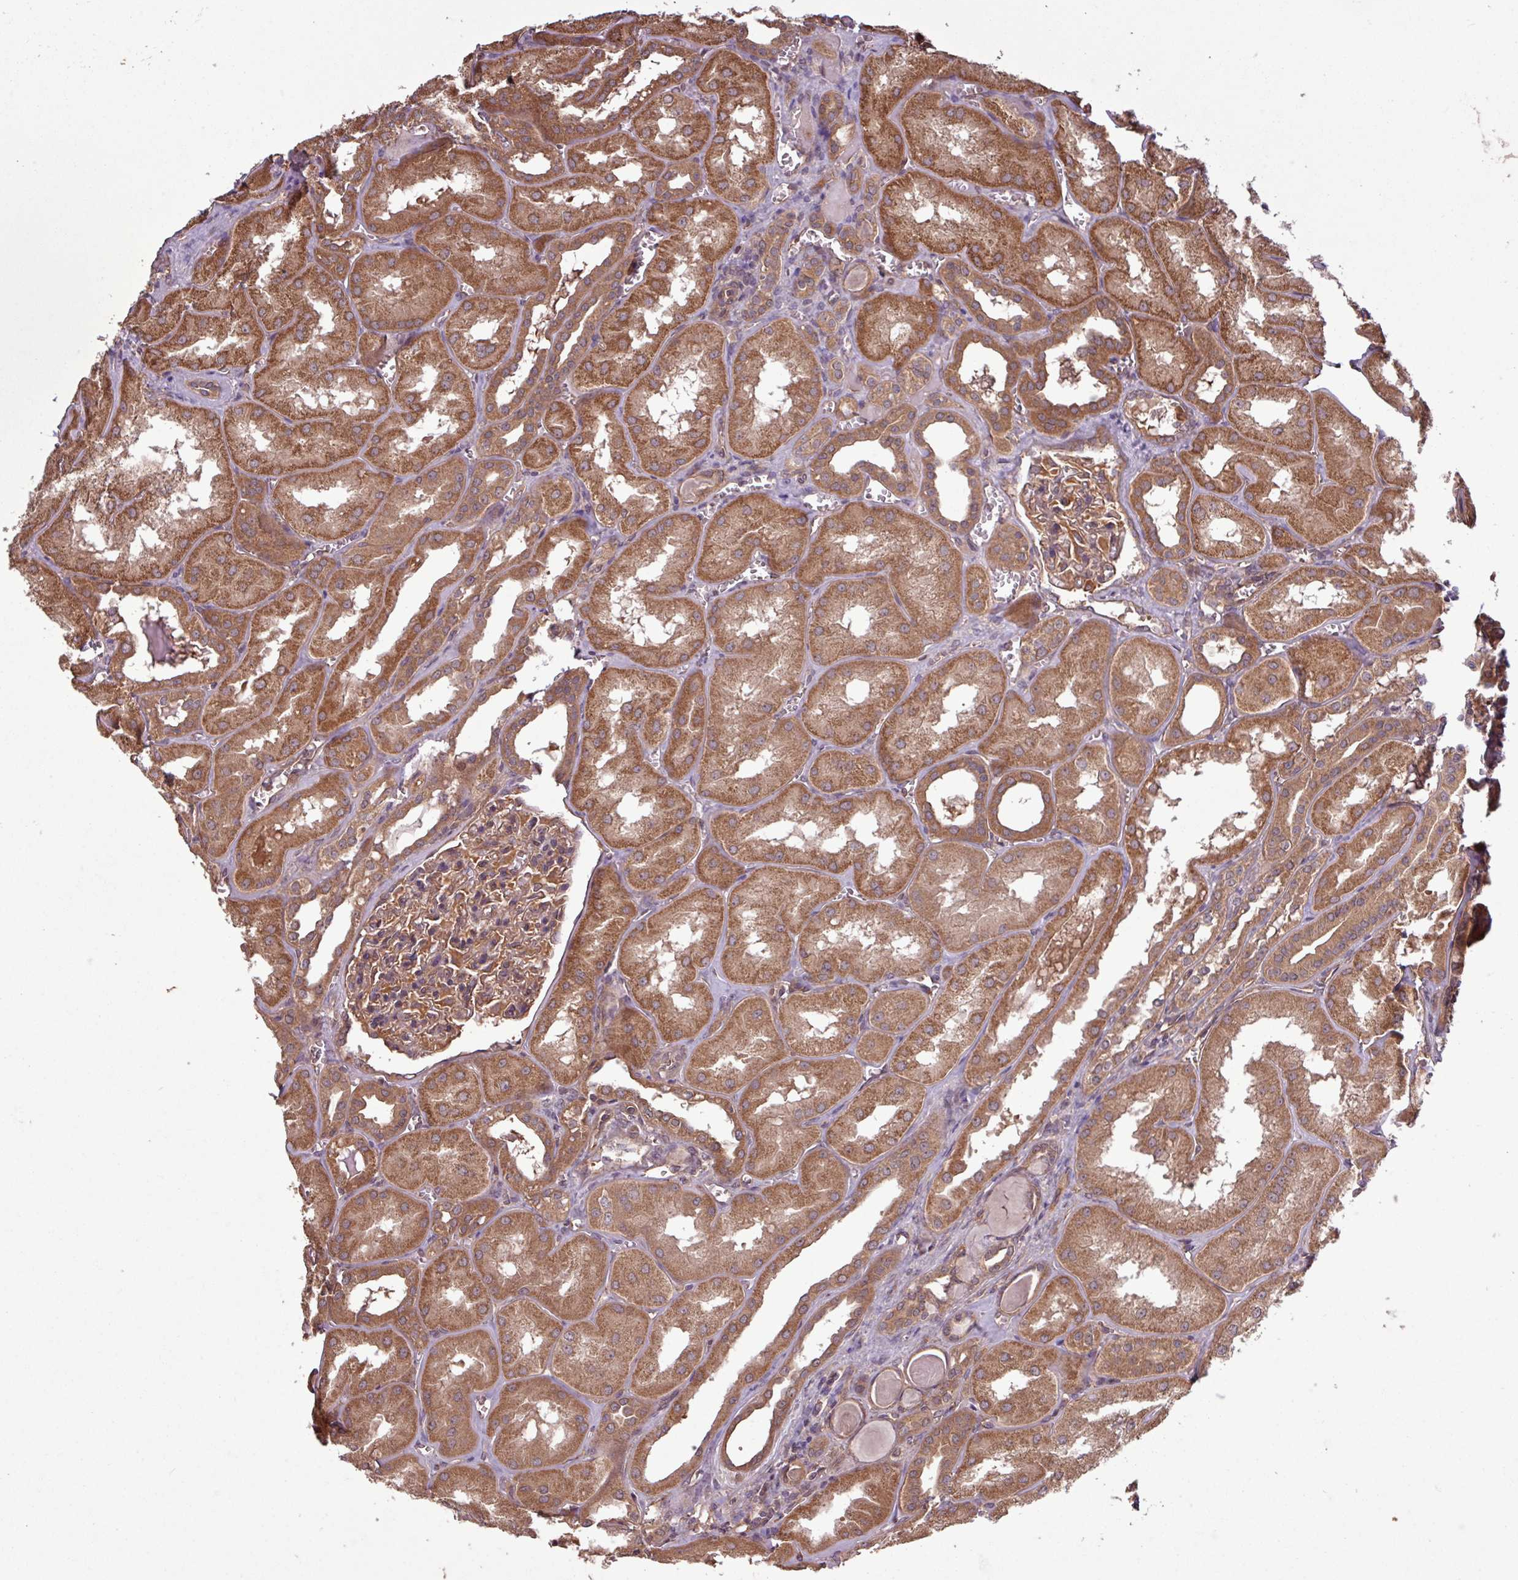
{"staining": {"intensity": "moderate", "quantity": ">75%", "location": "cytoplasmic/membranous"}, "tissue": "kidney", "cell_type": "Cells in glomeruli", "image_type": "normal", "snomed": [{"axis": "morphology", "description": "Normal tissue, NOS"}, {"axis": "topography", "description": "Kidney"}], "caption": "Benign kidney demonstrates moderate cytoplasmic/membranous positivity in approximately >75% of cells in glomeruli.", "gene": "TRABD2A", "patient": {"sex": "male", "age": 61}}